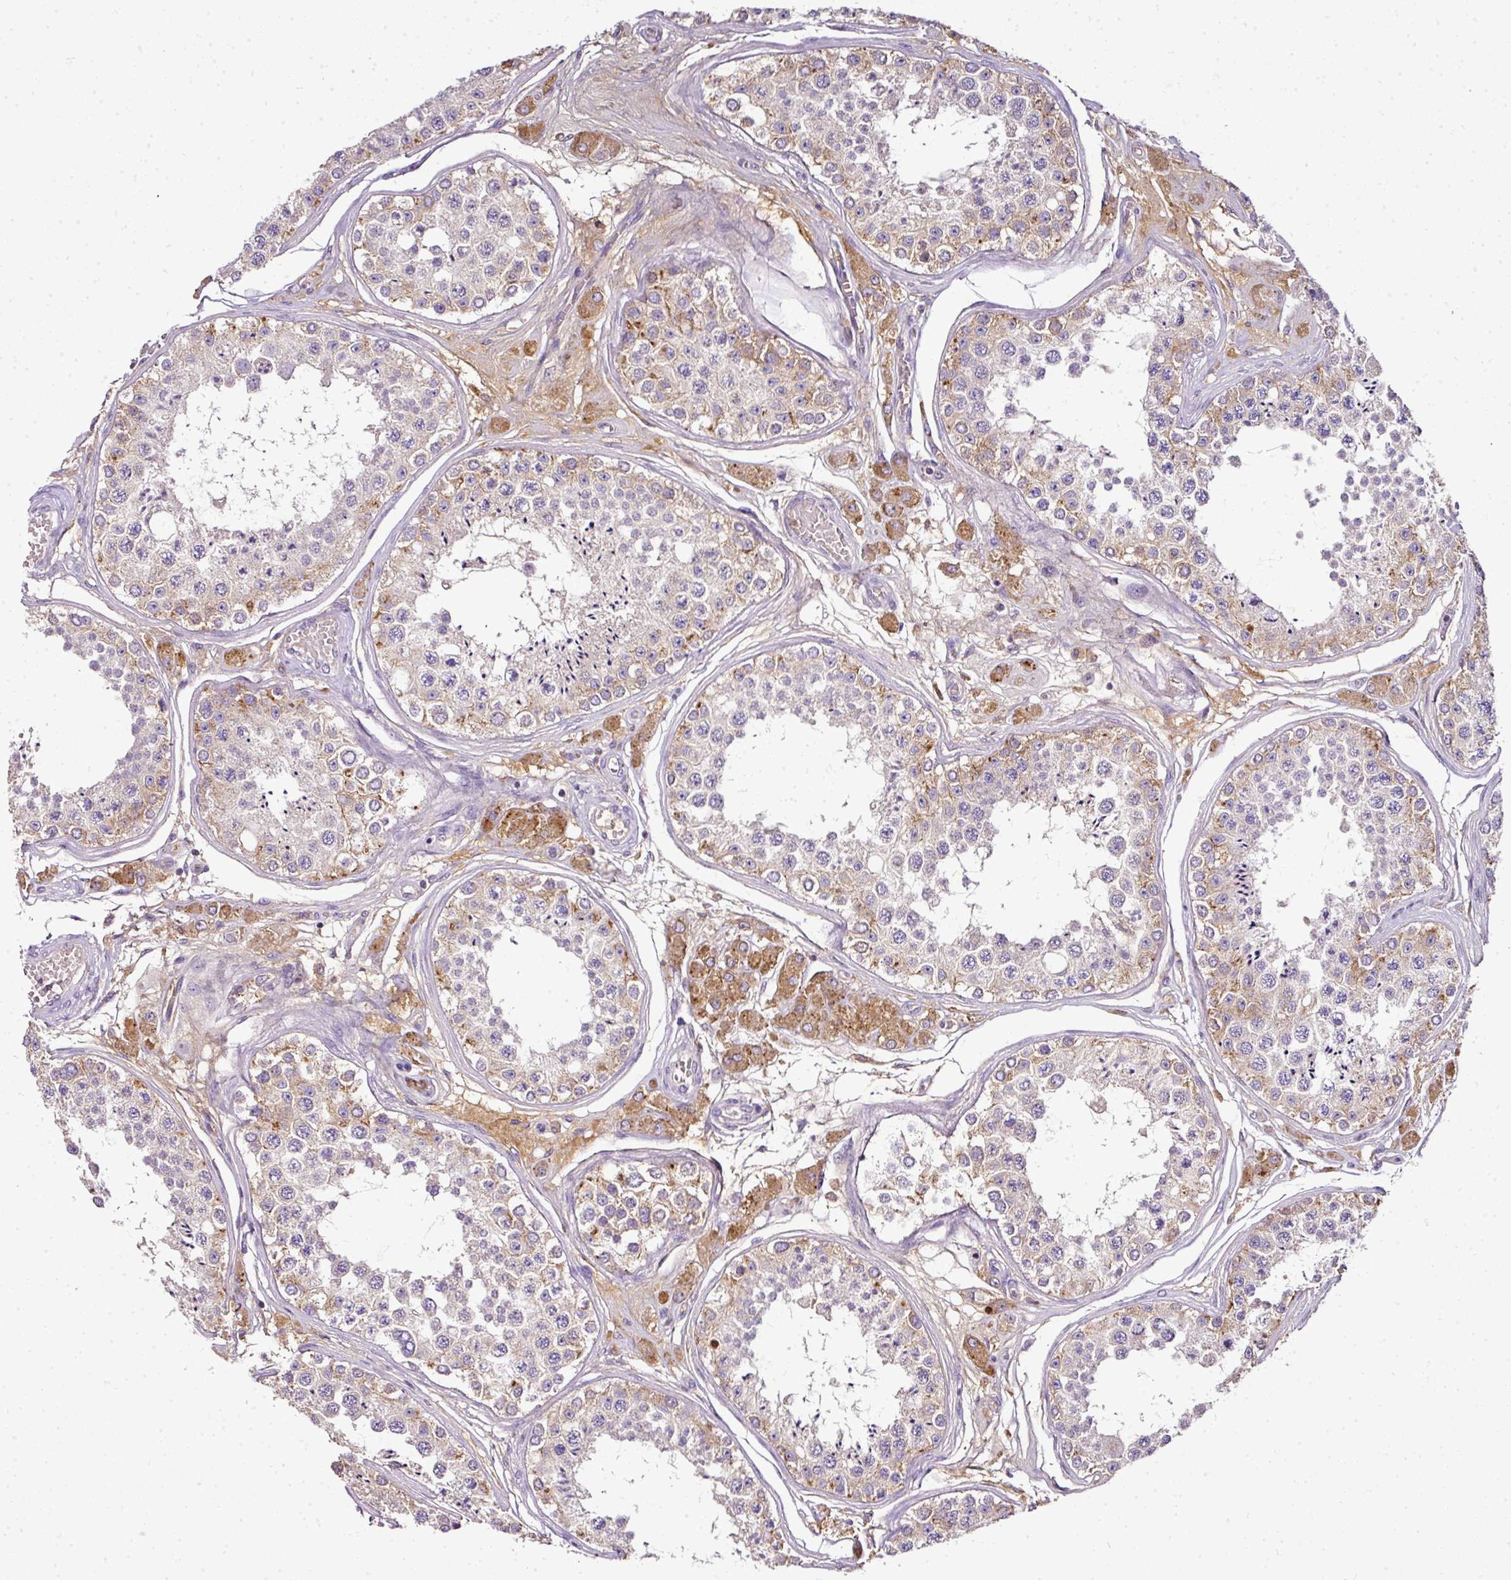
{"staining": {"intensity": "moderate", "quantity": "<25%", "location": "cytoplasmic/membranous"}, "tissue": "testis", "cell_type": "Cells in seminiferous ducts", "image_type": "normal", "snomed": [{"axis": "morphology", "description": "Normal tissue, NOS"}, {"axis": "topography", "description": "Testis"}], "caption": "Brown immunohistochemical staining in unremarkable testis displays moderate cytoplasmic/membranous positivity in about <25% of cells in seminiferous ducts.", "gene": "CAB39L", "patient": {"sex": "male", "age": 25}}